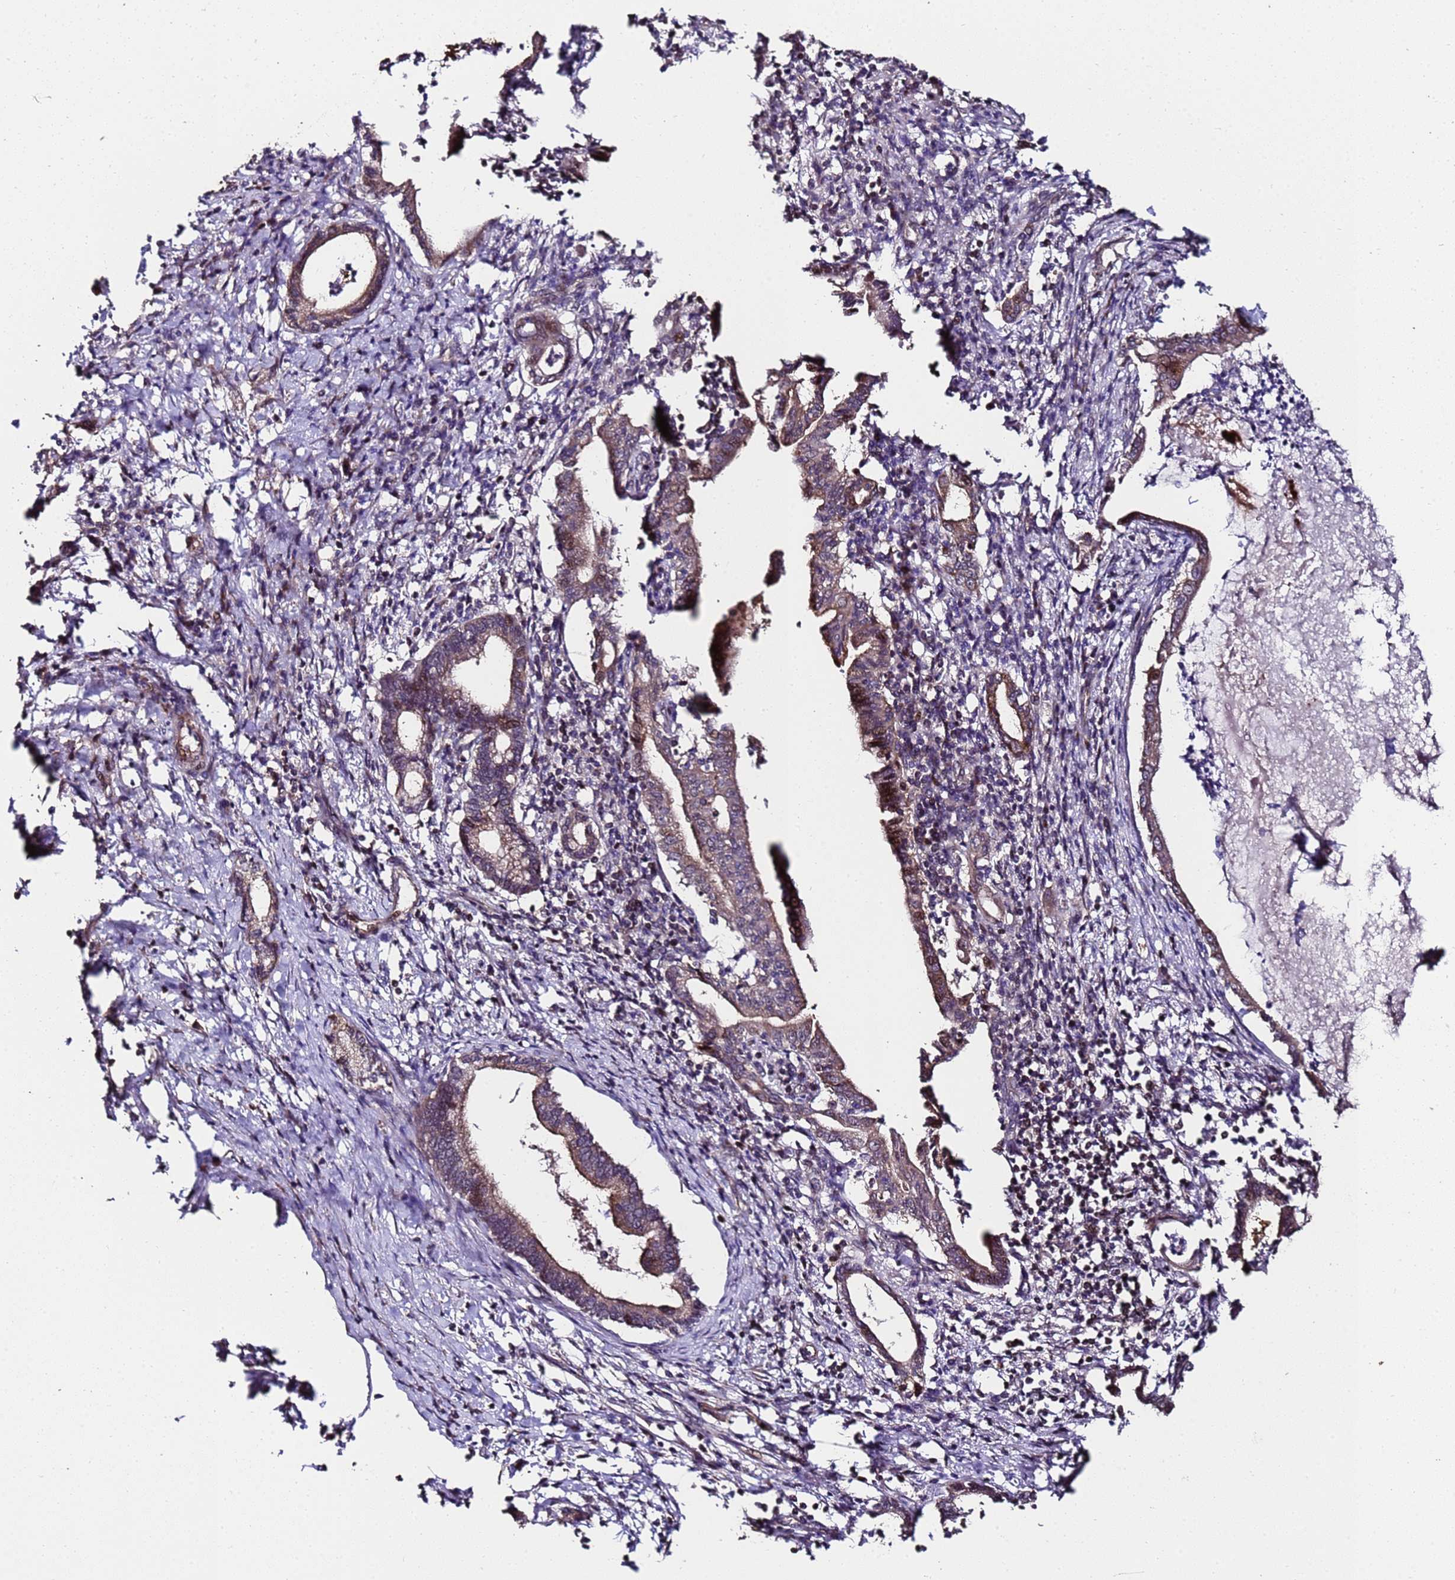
{"staining": {"intensity": "weak", "quantity": ">75%", "location": "cytoplasmic/membranous"}, "tissue": "pancreatic cancer", "cell_type": "Tumor cells", "image_type": "cancer", "snomed": [{"axis": "morphology", "description": "Adenocarcinoma, NOS"}, {"axis": "topography", "description": "Pancreas"}], "caption": "Tumor cells exhibit low levels of weak cytoplasmic/membranous positivity in about >75% of cells in human pancreatic cancer (adenocarcinoma). (IHC, brightfield microscopy, high magnification).", "gene": "PRODH", "patient": {"sex": "female", "age": 55}}